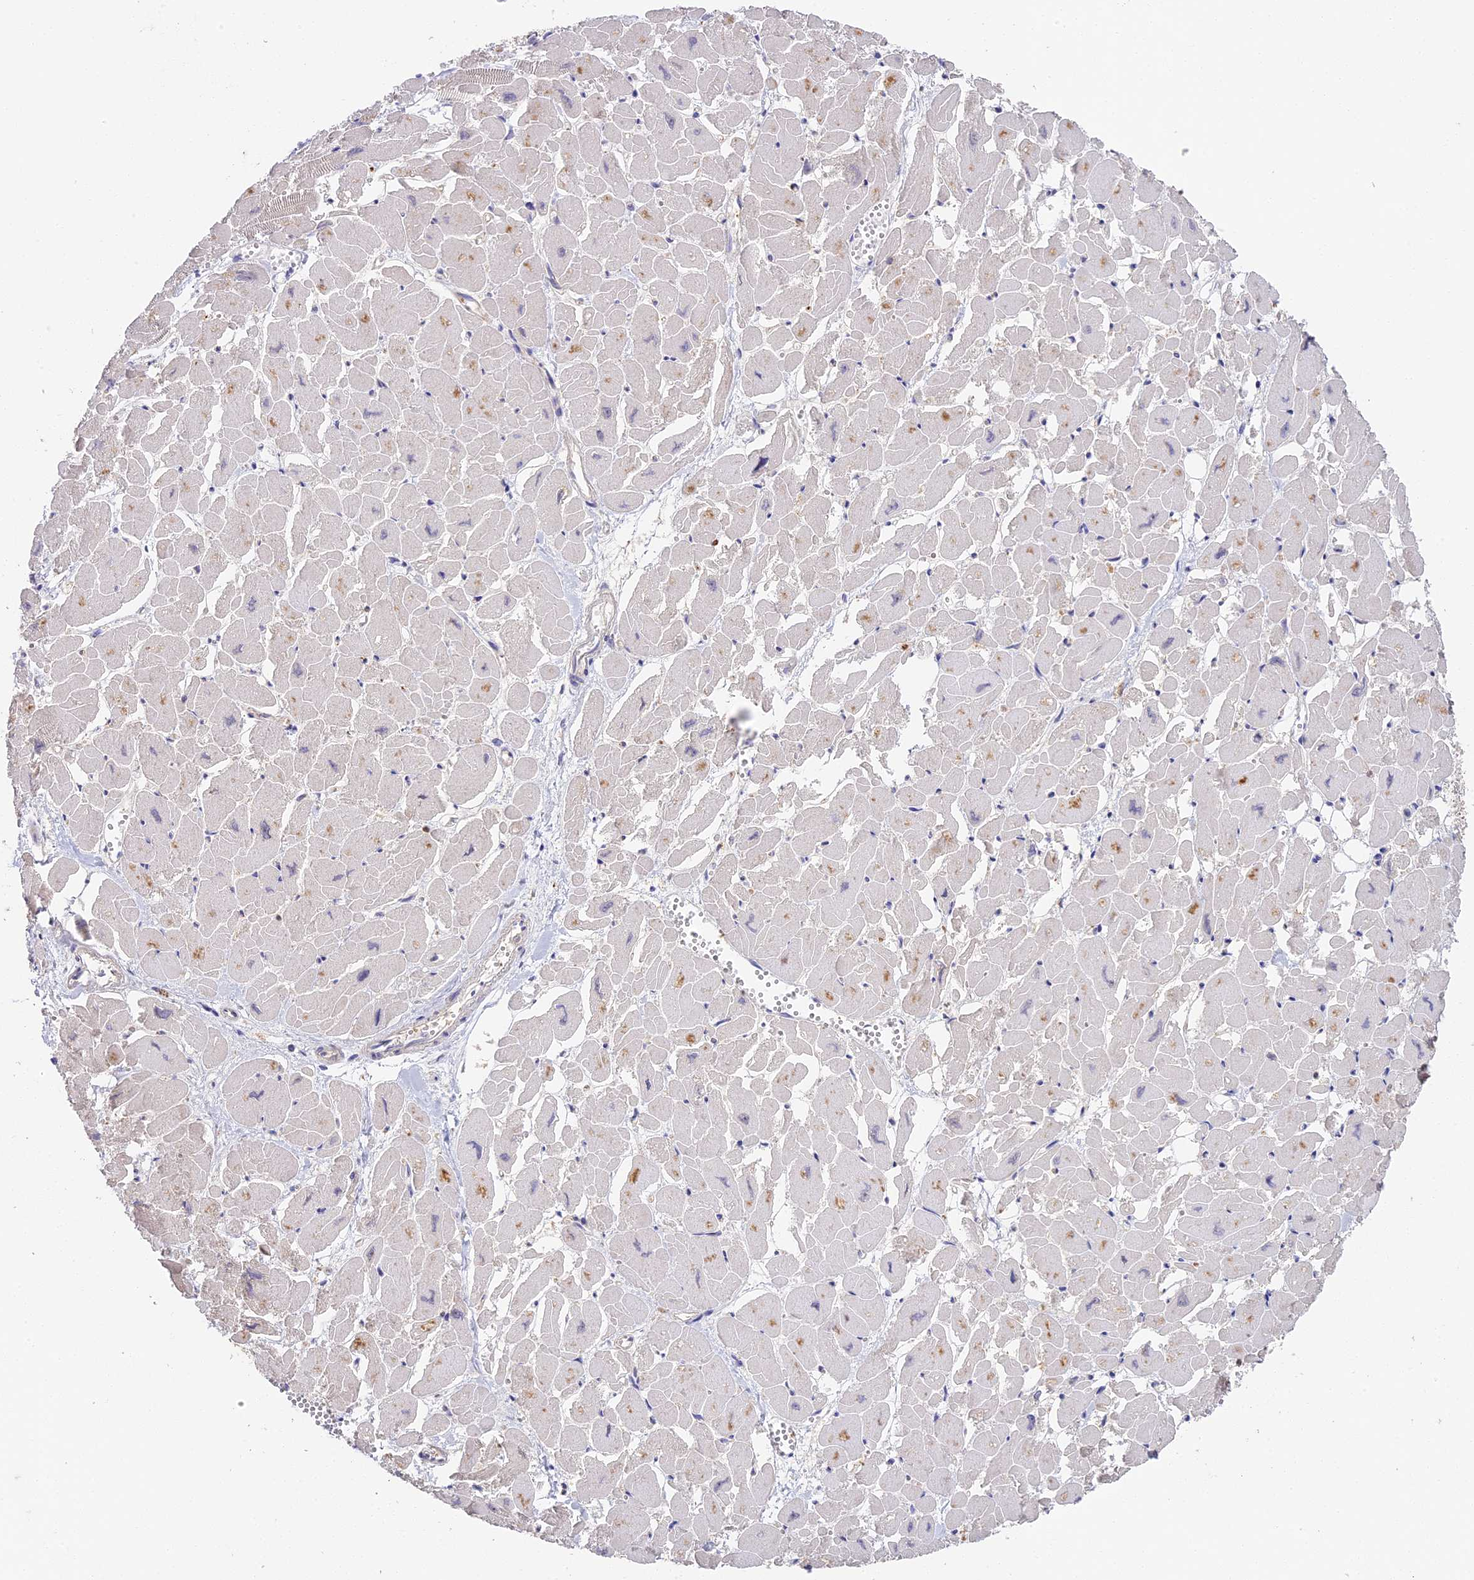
{"staining": {"intensity": "weak", "quantity": "25%-75%", "location": "cytoplasmic/membranous"}, "tissue": "heart muscle", "cell_type": "Cardiomyocytes", "image_type": "normal", "snomed": [{"axis": "morphology", "description": "Normal tissue, NOS"}, {"axis": "topography", "description": "Heart"}], "caption": "This histopathology image exhibits immunohistochemistry staining of unremarkable human heart muscle, with low weak cytoplasmic/membranous staining in about 25%-75% of cardiomyocytes.", "gene": "ADGRD1", "patient": {"sex": "male", "age": 54}}